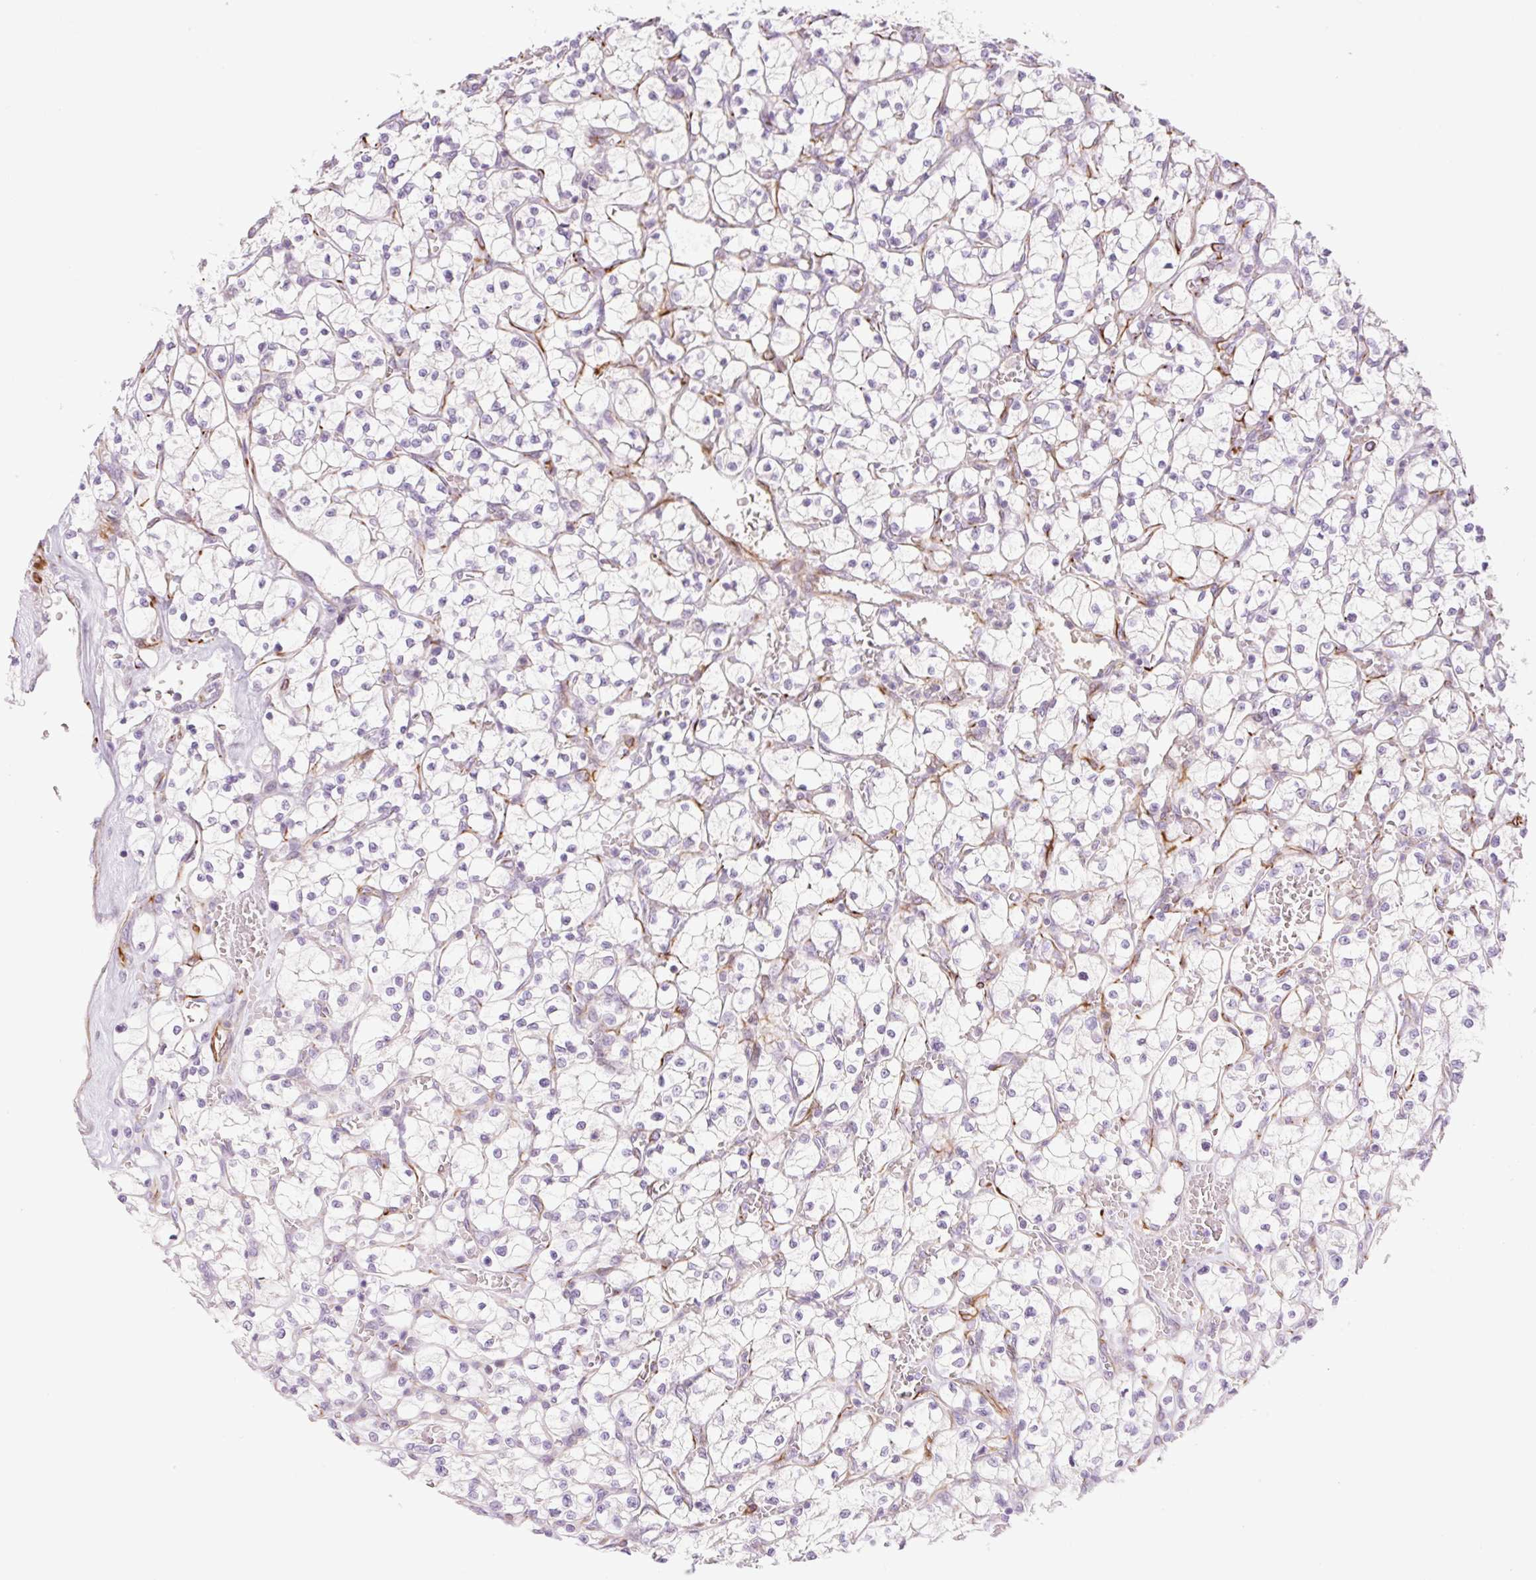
{"staining": {"intensity": "negative", "quantity": "none", "location": "none"}, "tissue": "renal cancer", "cell_type": "Tumor cells", "image_type": "cancer", "snomed": [{"axis": "morphology", "description": "Adenocarcinoma, NOS"}, {"axis": "topography", "description": "Kidney"}], "caption": "DAB (3,3'-diaminobenzidine) immunohistochemical staining of human renal adenocarcinoma displays no significant expression in tumor cells.", "gene": "ZFYVE21", "patient": {"sex": "female", "age": 64}}